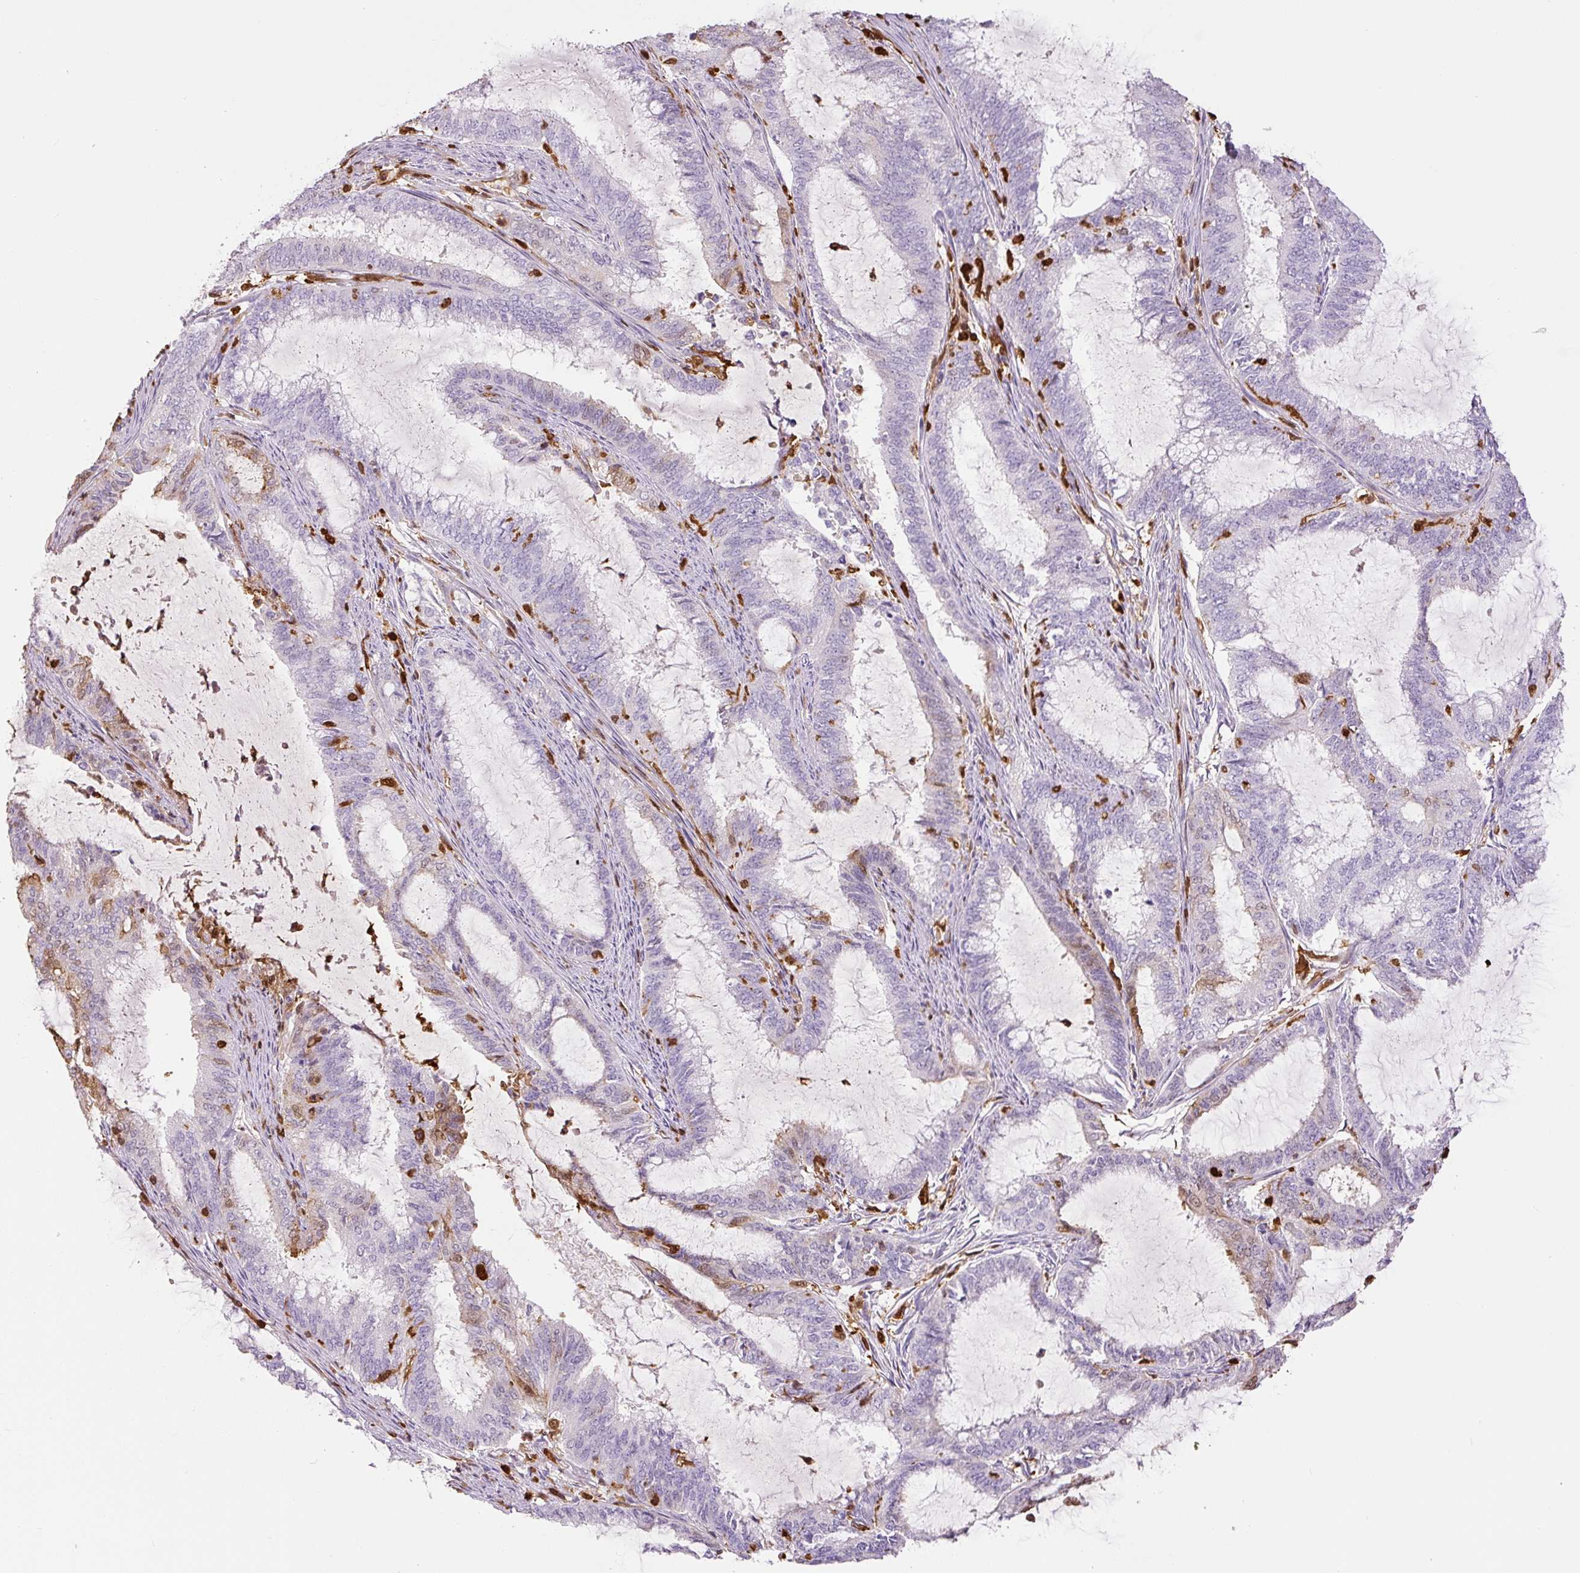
{"staining": {"intensity": "moderate", "quantity": "<25%", "location": "cytoplasmic/membranous"}, "tissue": "endometrial cancer", "cell_type": "Tumor cells", "image_type": "cancer", "snomed": [{"axis": "morphology", "description": "Adenocarcinoma, NOS"}, {"axis": "topography", "description": "Endometrium"}], "caption": "Endometrial adenocarcinoma stained with a brown dye displays moderate cytoplasmic/membranous positive positivity in about <25% of tumor cells.", "gene": "S100A4", "patient": {"sex": "female", "age": 51}}